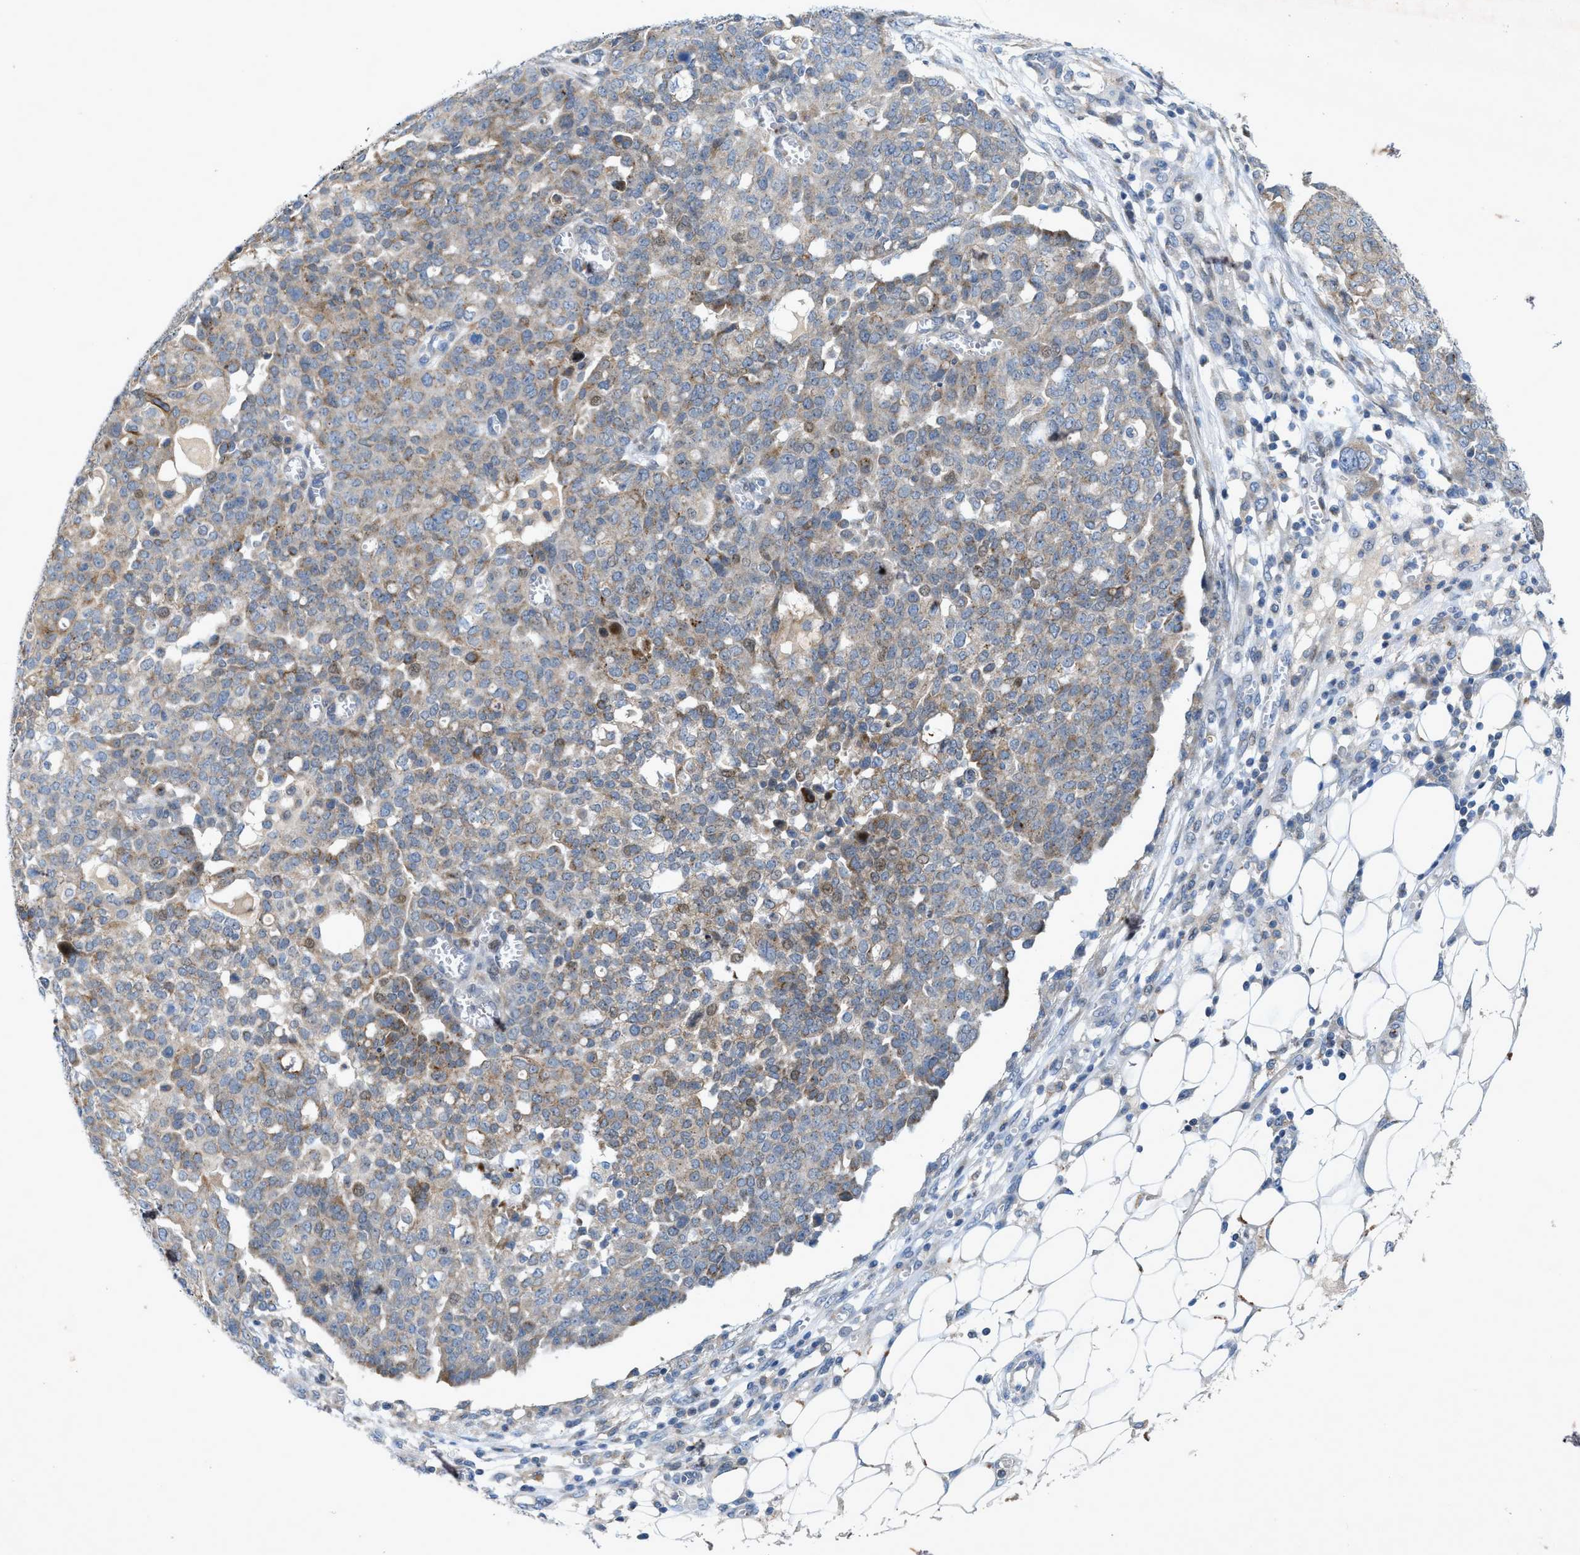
{"staining": {"intensity": "weak", "quantity": "25%-75%", "location": "cytoplasmic/membranous,nuclear"}, "tissue": "ovarian cancer", "cell_type": "Tumor cells", "image_type": "cancer", "snomed": [{"axis": "morphology", "description": "Cystadenocarcinoma, serous, NOS"}, {"axis": "topography", "description": "Soft tissue"}, {"axis": "topography", "description": "Ovary"}], "caption": "Protein expression analysis of ovarian cancer (serous cystadenocarcinoma) shows weak cytoplasmic/membranous and nuclear positivity in approximately 25%-75% of tumor cells. Nuclei are stained in blue.", "gene": "URGCP", "patient": {"sex": "female", "age": 57}}